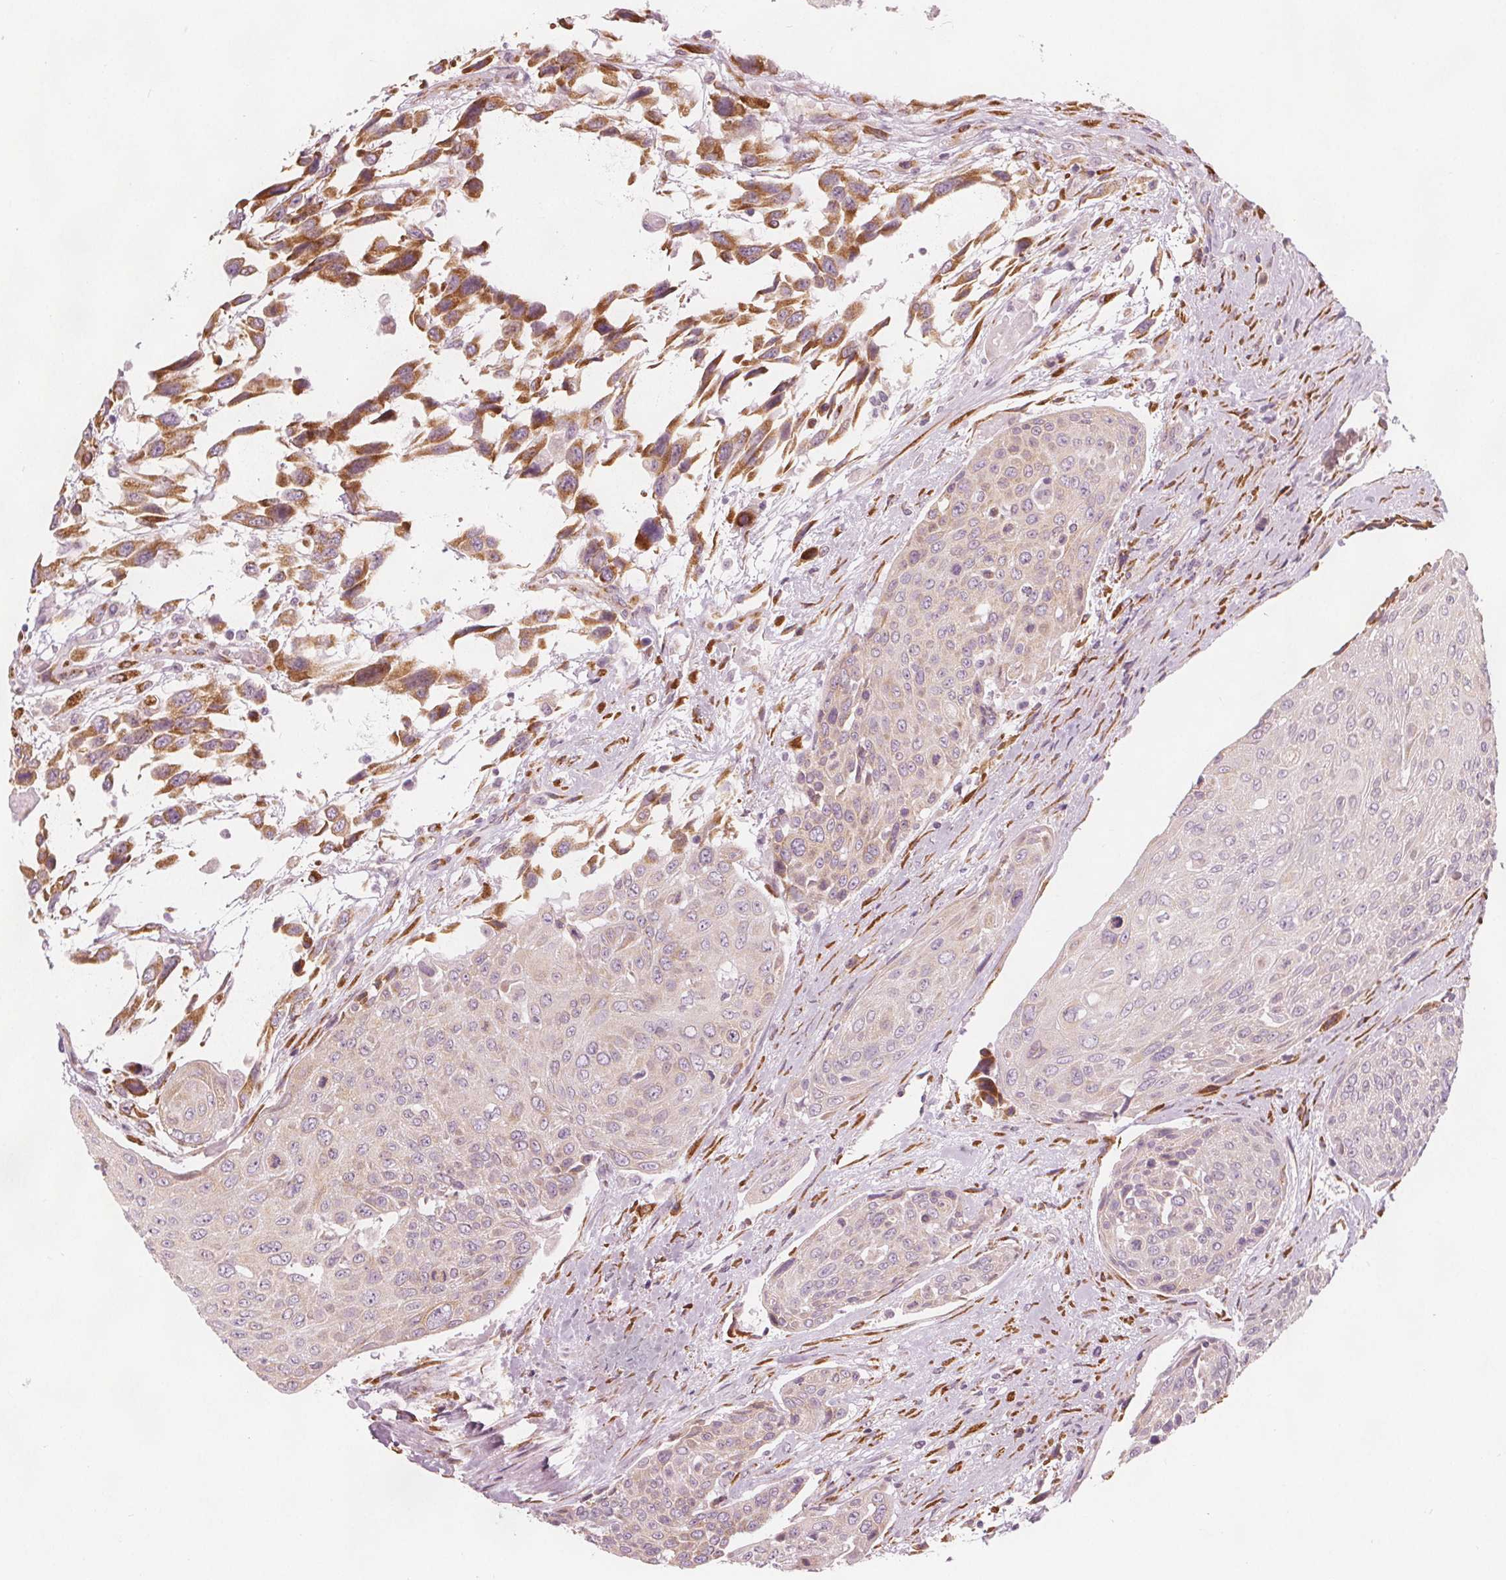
{"staining": {"intensity": "weak", "quantity": "25%-75%", "location": "cytoplasmic/membranous"}, "tissue": "urothelial cancer", "cell_type": "Tumor cells", "image_type": "cancer", "snomed": [{"axis": "morphology", "description": "Urothelial carcinoma, High grade"}, {"axis": "topography", "description": "Urinary bladder"}], "caption": "Urothelial cancer stained for a protein (brown) exhibits weak cytoplasmic/membranous positive expression in approximately 25%-75% of tumor cells.", "gene": "BRSK1", "patient": {"sex": "female", "age": 70}}